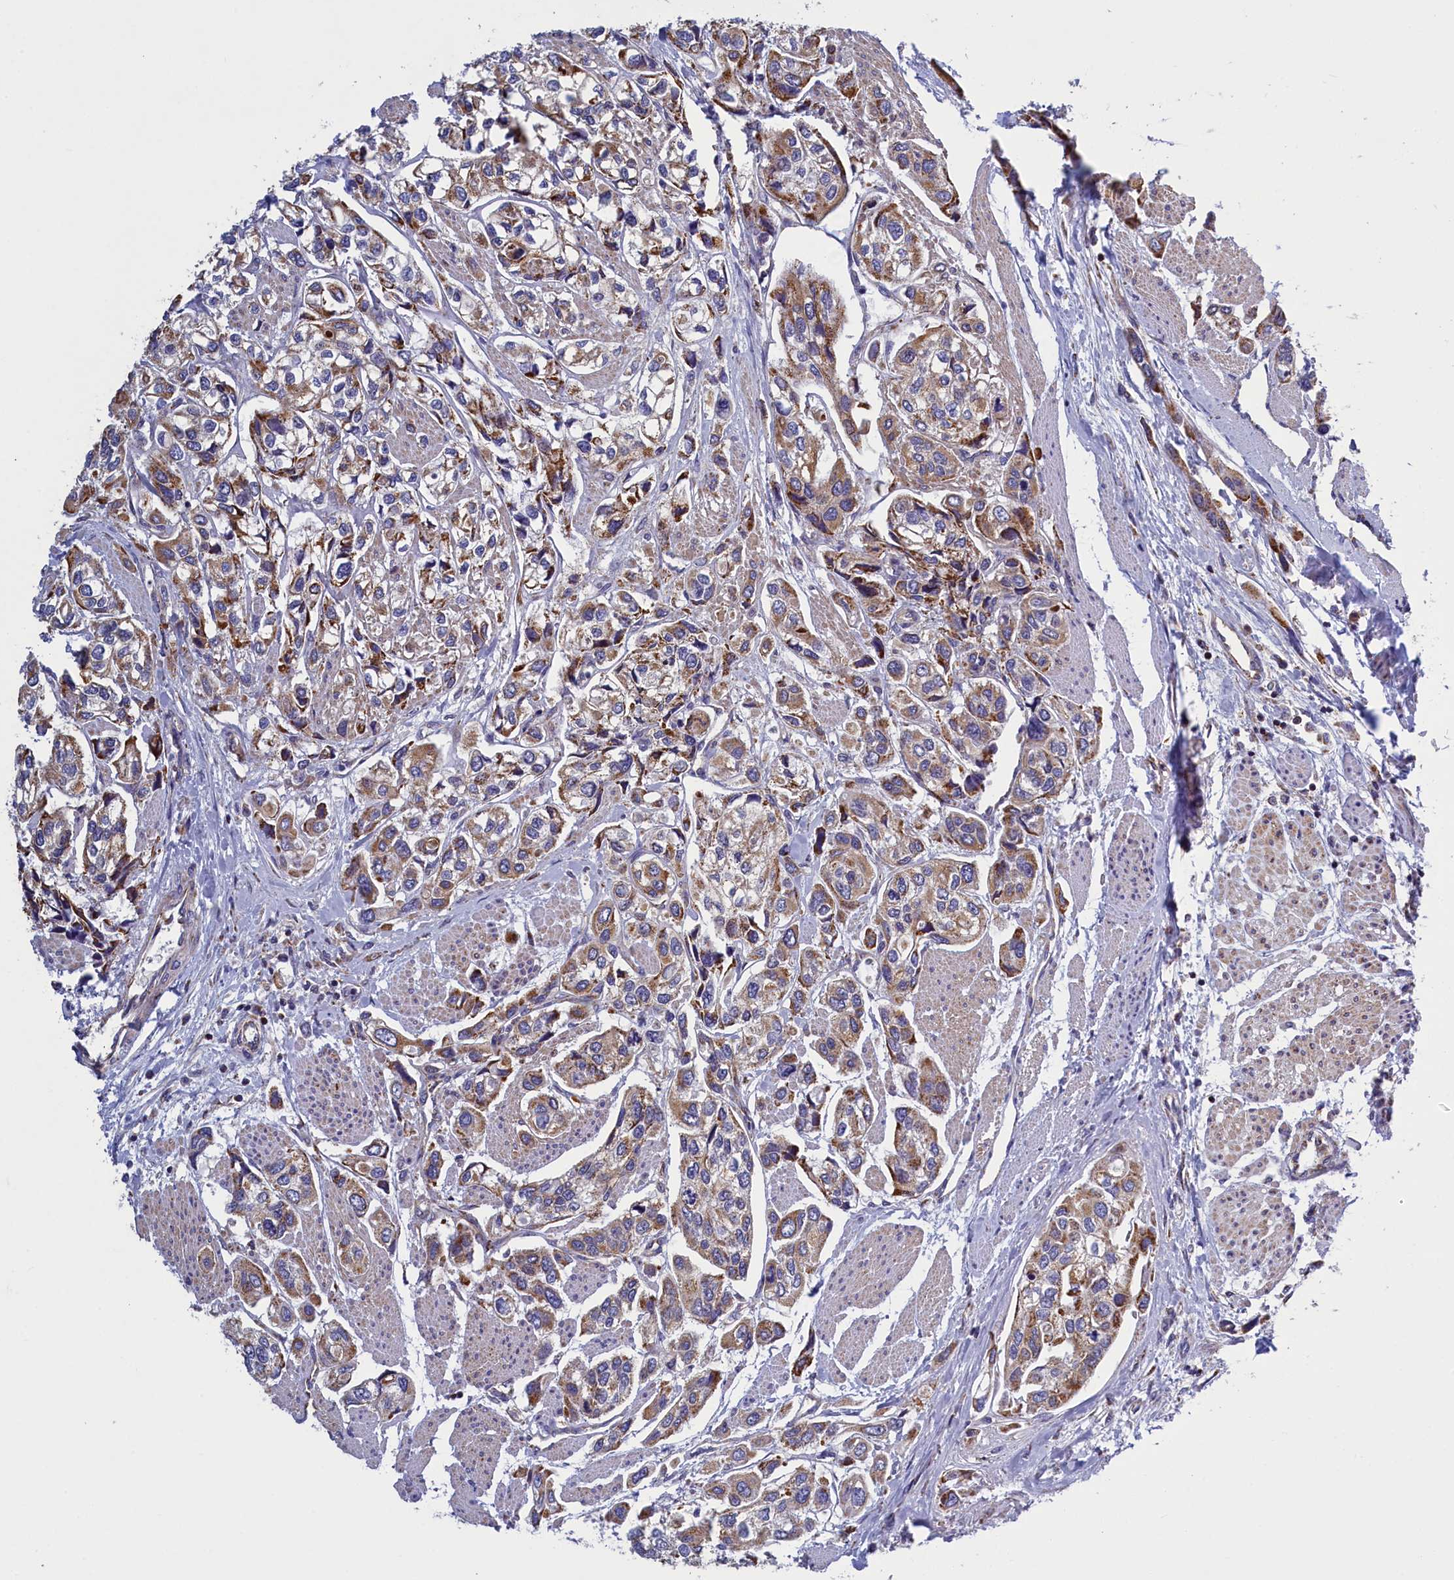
{"staining": {"intensity": "moderate", "quantity": ">75%", "location": "cytoplasmic/membranous"}, "tissue": "urothelial cancer", "cell_type": "Tumor cells", "image_type": "cancer", "snomed": [{"axis": "morphology", "description": "Urothelial carcinoma, High grade"}, {"axis": "topography", "description": "Urinary bladder"}], "caption": "Brown immunohistochemical staining in human urothelial cancer exhibits moderate cytoplasmic/membranous expression in approximately >75% of tumor cells.", "gene": "IFT122", "patient": {"sex": "male", "age": 67}}